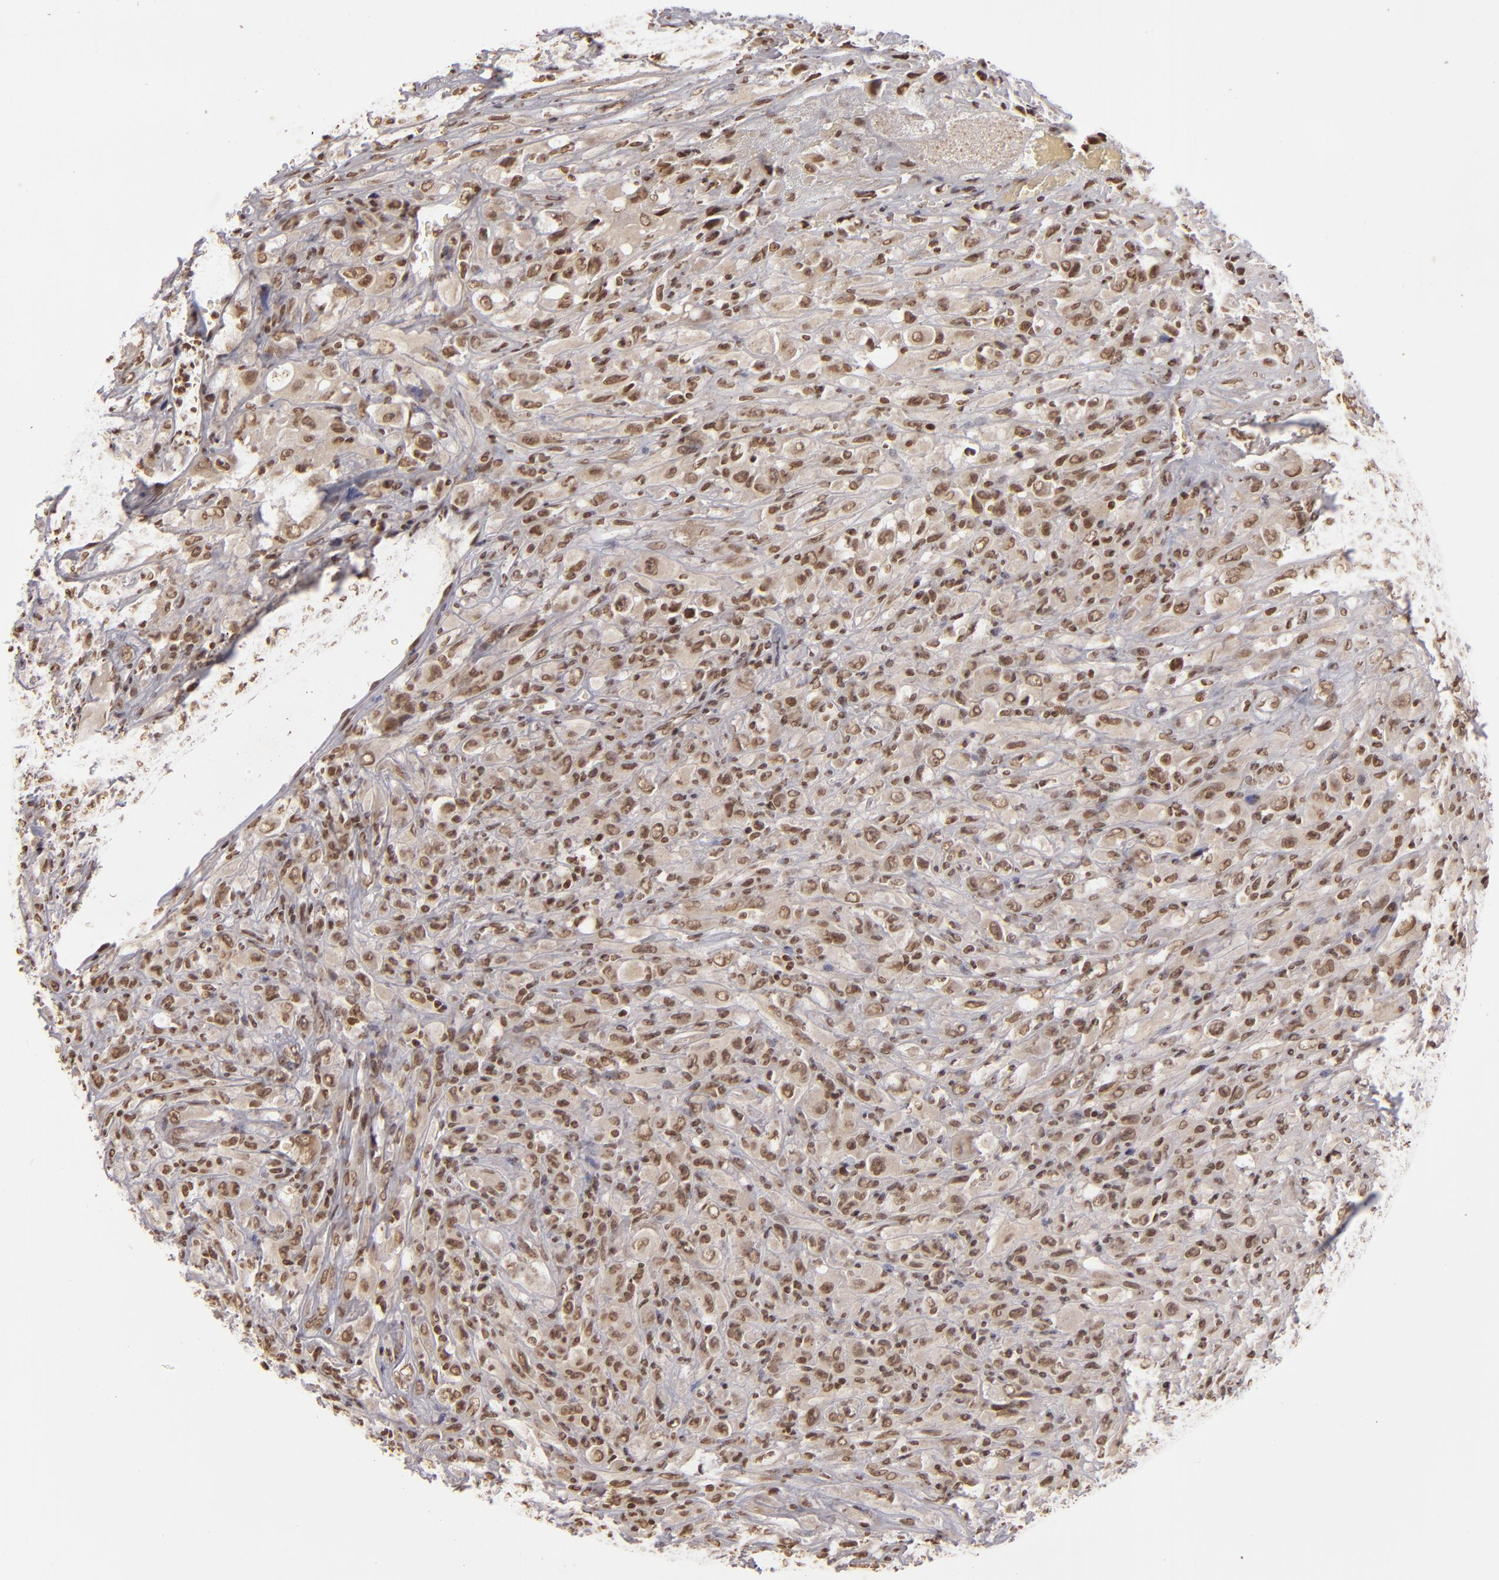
{"staining": {"intensity": "moderate", "quantity": ">75%", "location": "nuclear"}, "tissue": "glioma", "cell_type": "Tumor cells", "image_type": "cancer", "snomed": [{"axis": "morphology", "description": "Glioma, malignant, High grade"}, {"axis": "topography", "description": "Brain"}], "caption": "Immunohistochemical staining of malignant glioma (high-grade) exhibits medium levels of moderate nuclear staining in approximately >75% of tumor cells.", "gene": "CUL3", "patient": {"sex": "male", "age": 48}}